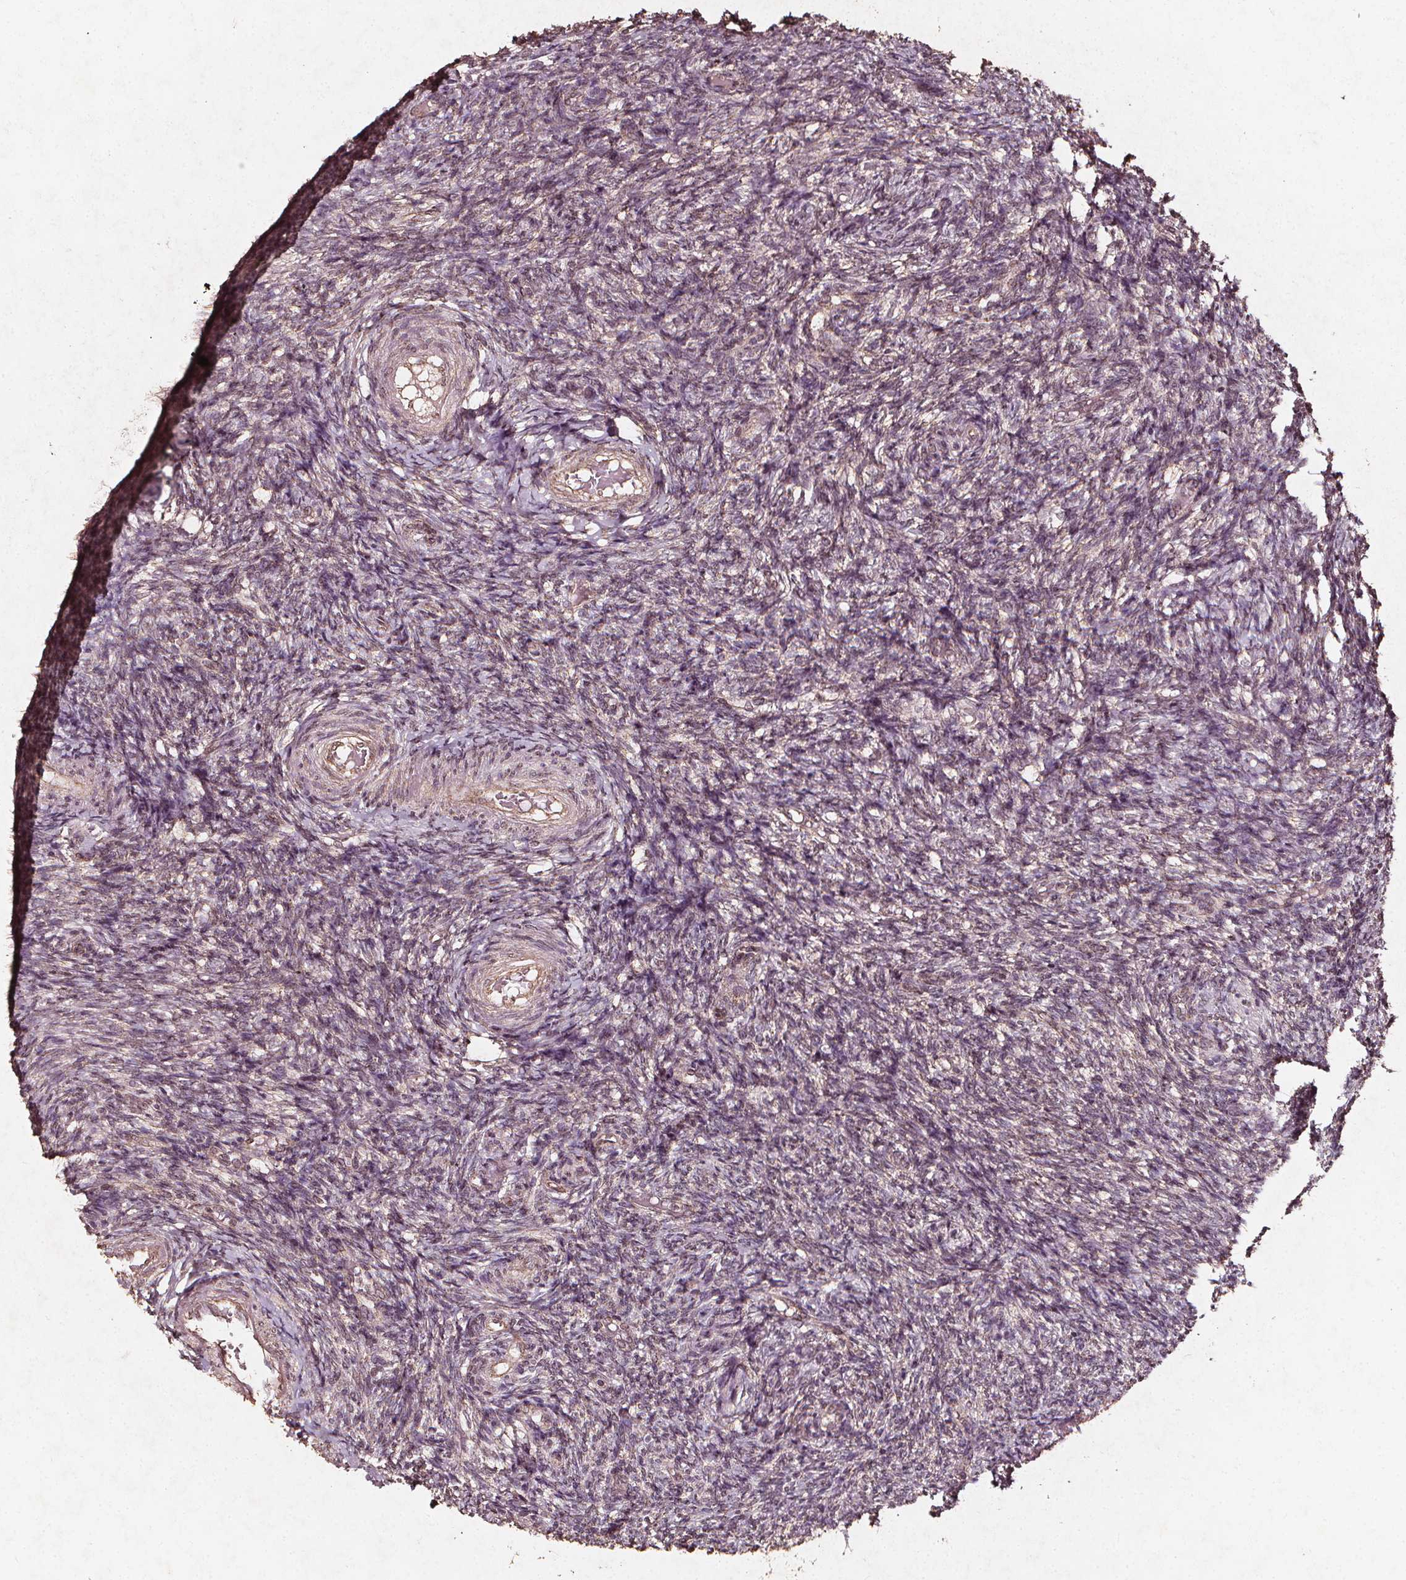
{"staining": {"intensity": "moderate", "quantity": ">75%", "location": "cytoplasmic/membranous"}, "tissue": "ovary", "cell_type": "Follicle cells", "image_type": "normal", "snomed": [{"axis": "morphology", "description": "Normal tissue, NOS"}, {"axis": "topography", "description": "Ovary"}], "caption": "Immunohistochemistry (IHC) (DAB (3,3'-diaminobenzidine)) staining of benign human ovary exhibits moderate cytoplasmic/membranous protein positivity in about >75% of follicle cells. (DAB (3,3'-diaminobenzidine) IHC with brightfield microscopy, high magnification).", "gene": "ABCA1", "patient": {"sex": "female", "age": 39}}